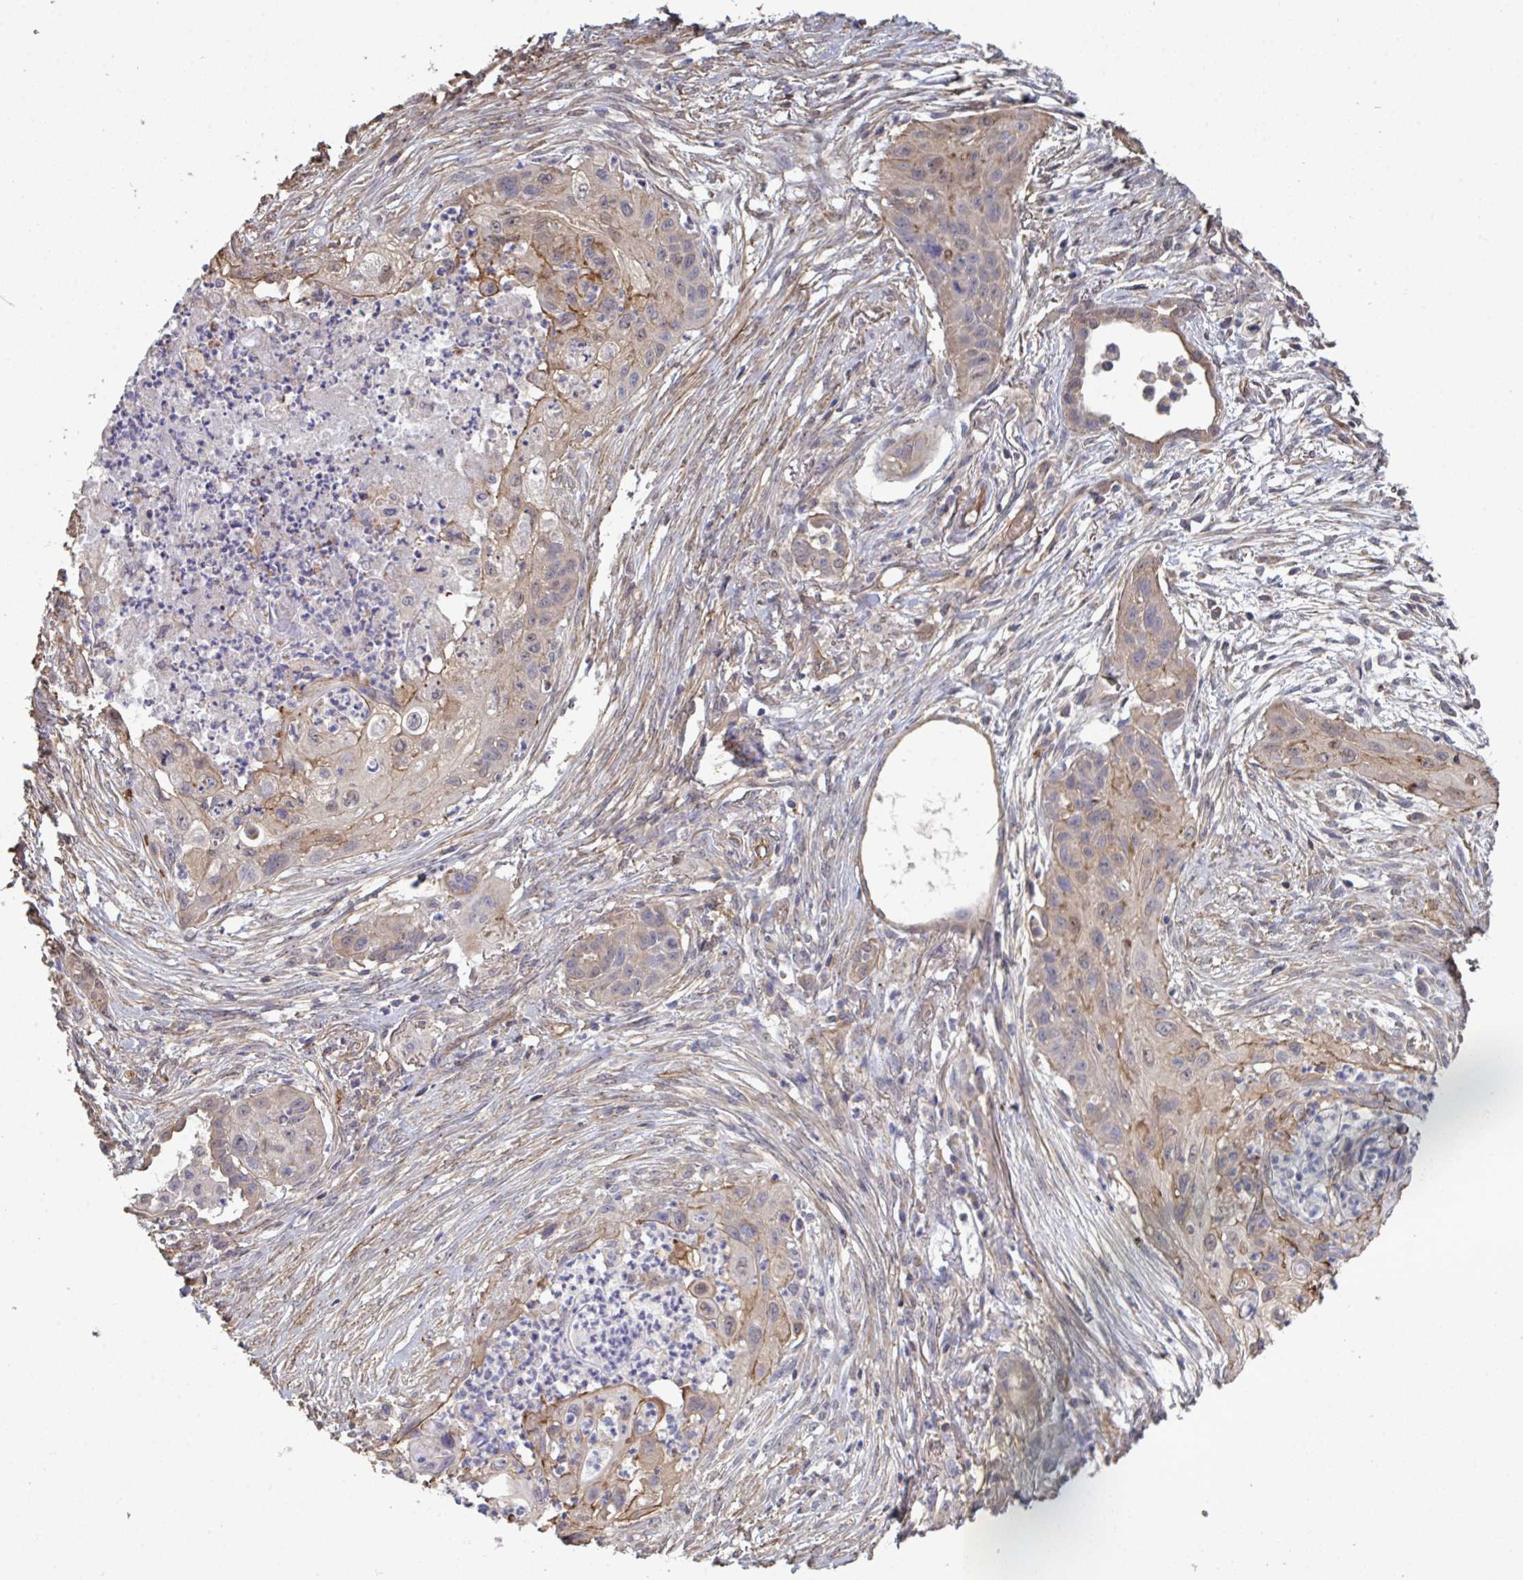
{"staining": {"intensity": "negative", "quantity": "none", "location": "none"}, "tissue": "lung cancer", "cell_type": "Tumor cells", "image_type": "cancer", "snomed": [{"axis": "morphology", "description": "Squamous cell carcinoma, NOS"}, {"axis": "topography", "description": "Lung"}], "caption": "DAB (3,3'-diaminobenzidine) immunohistochemical staining of human lung cancer (squamous cell carcinoma) exhibits no significant expression in tumor cells.", "gene": "ISCU", "patient": {"sex": "male", "age": 71}}